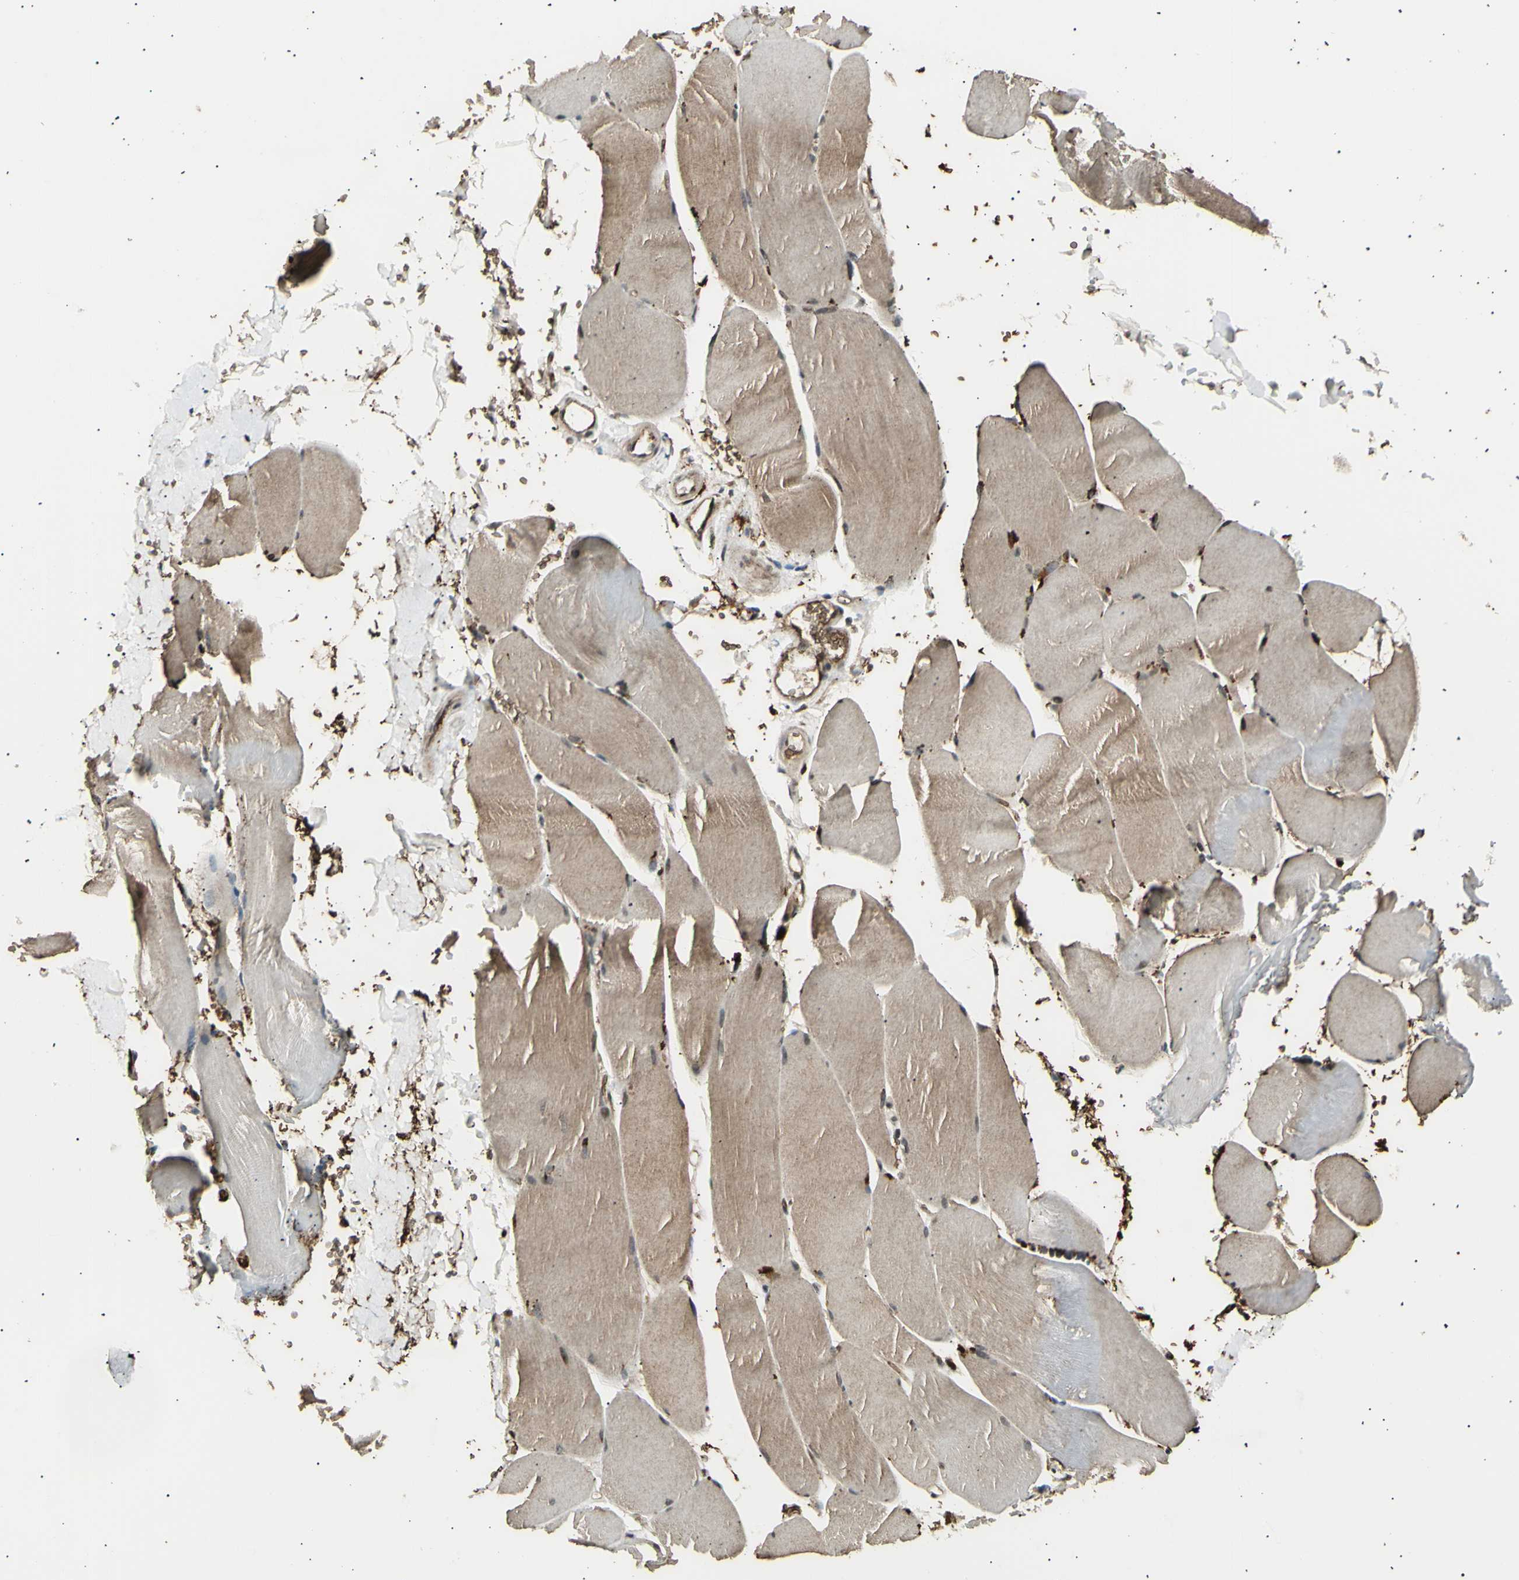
{"staining": {"intensity": "weak", "quantity": ">75%", "location": "cytoplasmic/membranous"}, "tissue": "skeletal muscle", "cell_type": "Myocytes", "image_type": "normal", "snomed": [{"axis": "morphology", "description": "Normal tissue, NOS"}, {"axis": "topography", "description": "Skin"}, {"axis": "topography", "description": "Skeletal muscle"}], "caption": "Skeletal muscle stained with a brown dye demonstrates weak cytoplasmic/membranous positive positivity in about >75% of myocytes.", "gene": "NUAK2", "patient": {"sex": "male", "age": 83}}